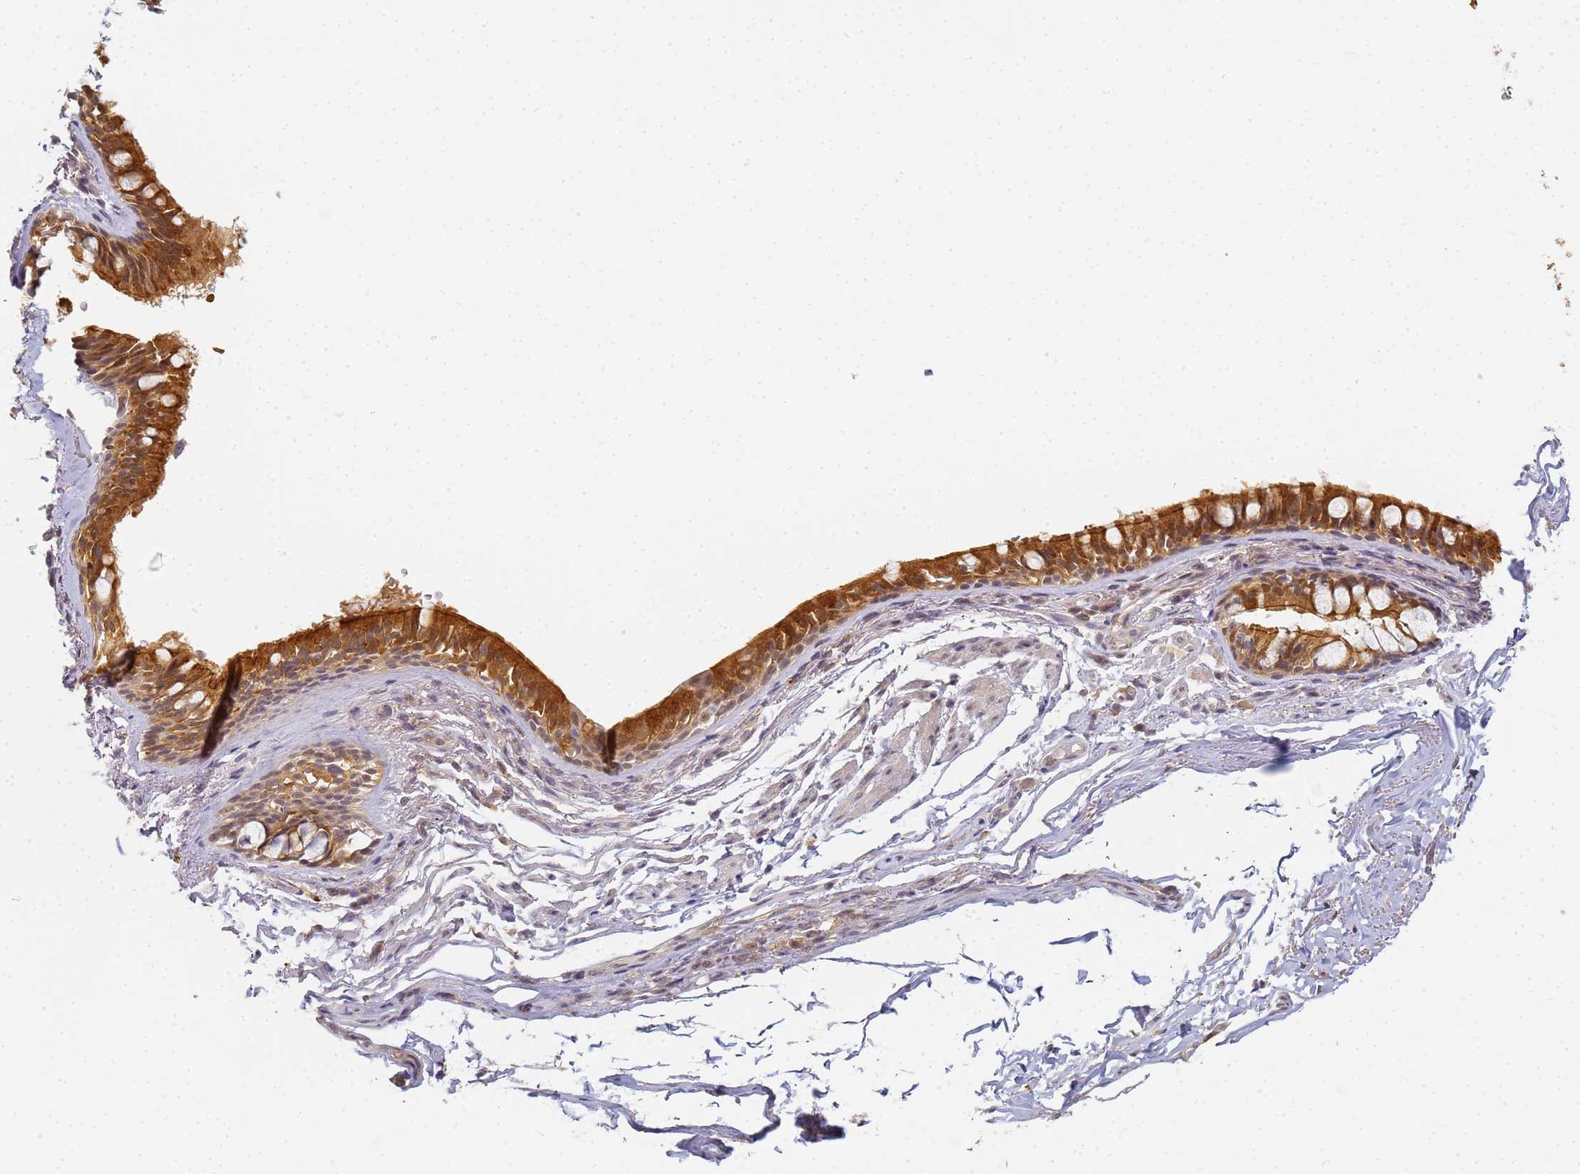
{"staining": {"intensity": "strong", "quantity": ">75%", "location": "cytoplasmic/membranous"}, "tissue": "bronchus", "cell_type": "Respiratory epithelial cells", "image_type": "normal", "snomed": [{"axis": "morphology", "description": "Normal tissue, NOS"}, {"axis": "topography", "description": "Bronchus"}], "caption": "A micrograph showing strong cytoplasmic/membranous expression in approximately >75% of respiratory epithelial cells in unremarkable bronchus, as visualized by brown immunohistochemical staining.", "gene": "HMCES", "patient": {"sex": "male", "age": 70}}